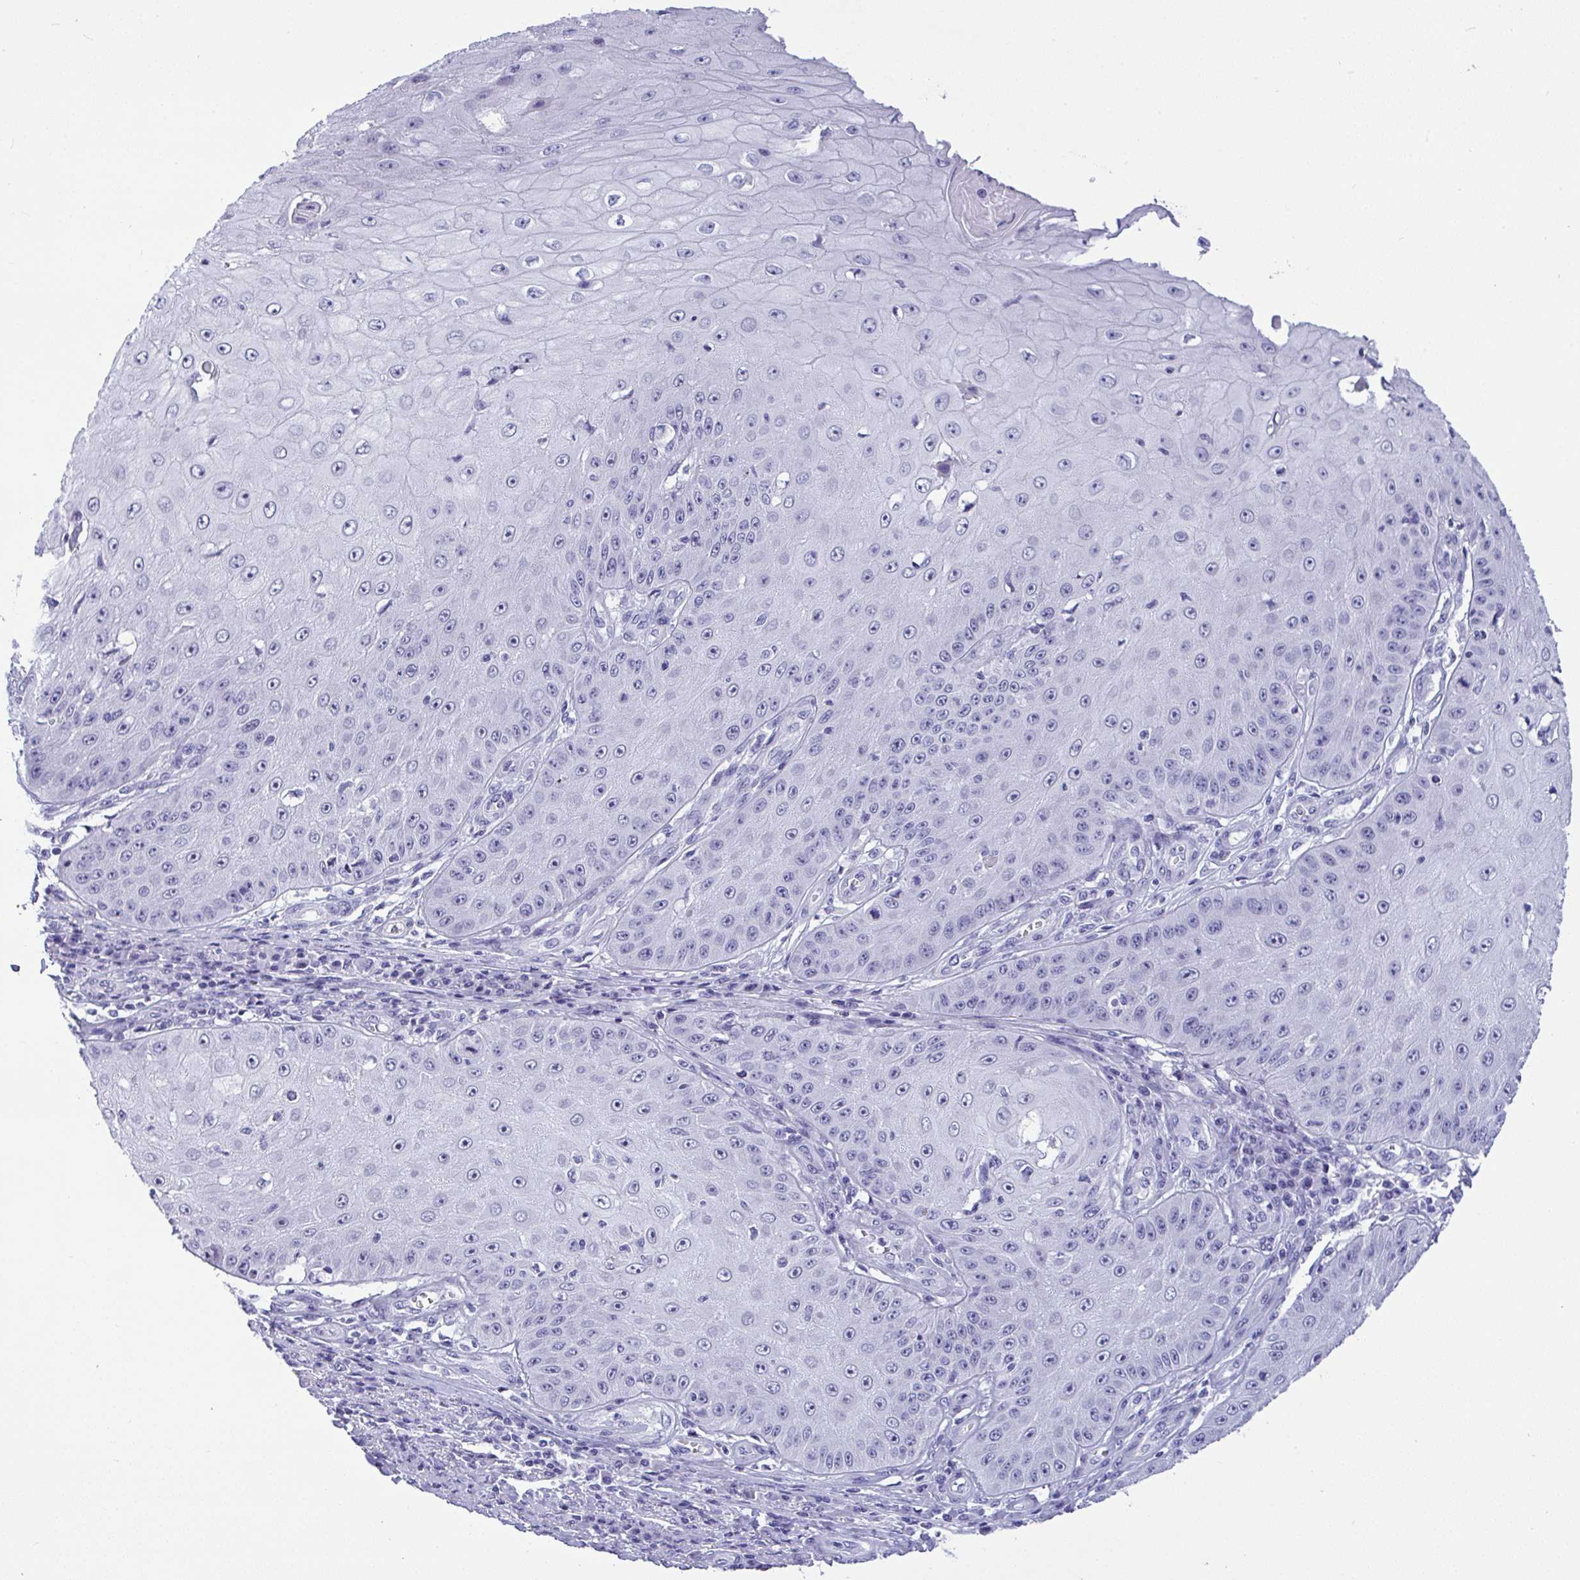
{"staining": {"intensity": "negative", "quantity": "none", "location": "none"}, "tissue": "skin cancer", "cell_type": "Tumor cells", "image_type": "cancer", "snomed": [{"axis": "morphology", "description": "Squamous cell carcinoma, NOS"}, {"axis": "topography", "description": "Skin"}], "caption": "Tumor cells show no significant protein positivity in skin cancer. The staining was performed using DAB to visualize the protein expression in brown, while the nuclei were stained in blue with hematoxylin (Magnification: 20x).", "gene": "YBX2", "patient": {"sex": "male", "age": 70}}